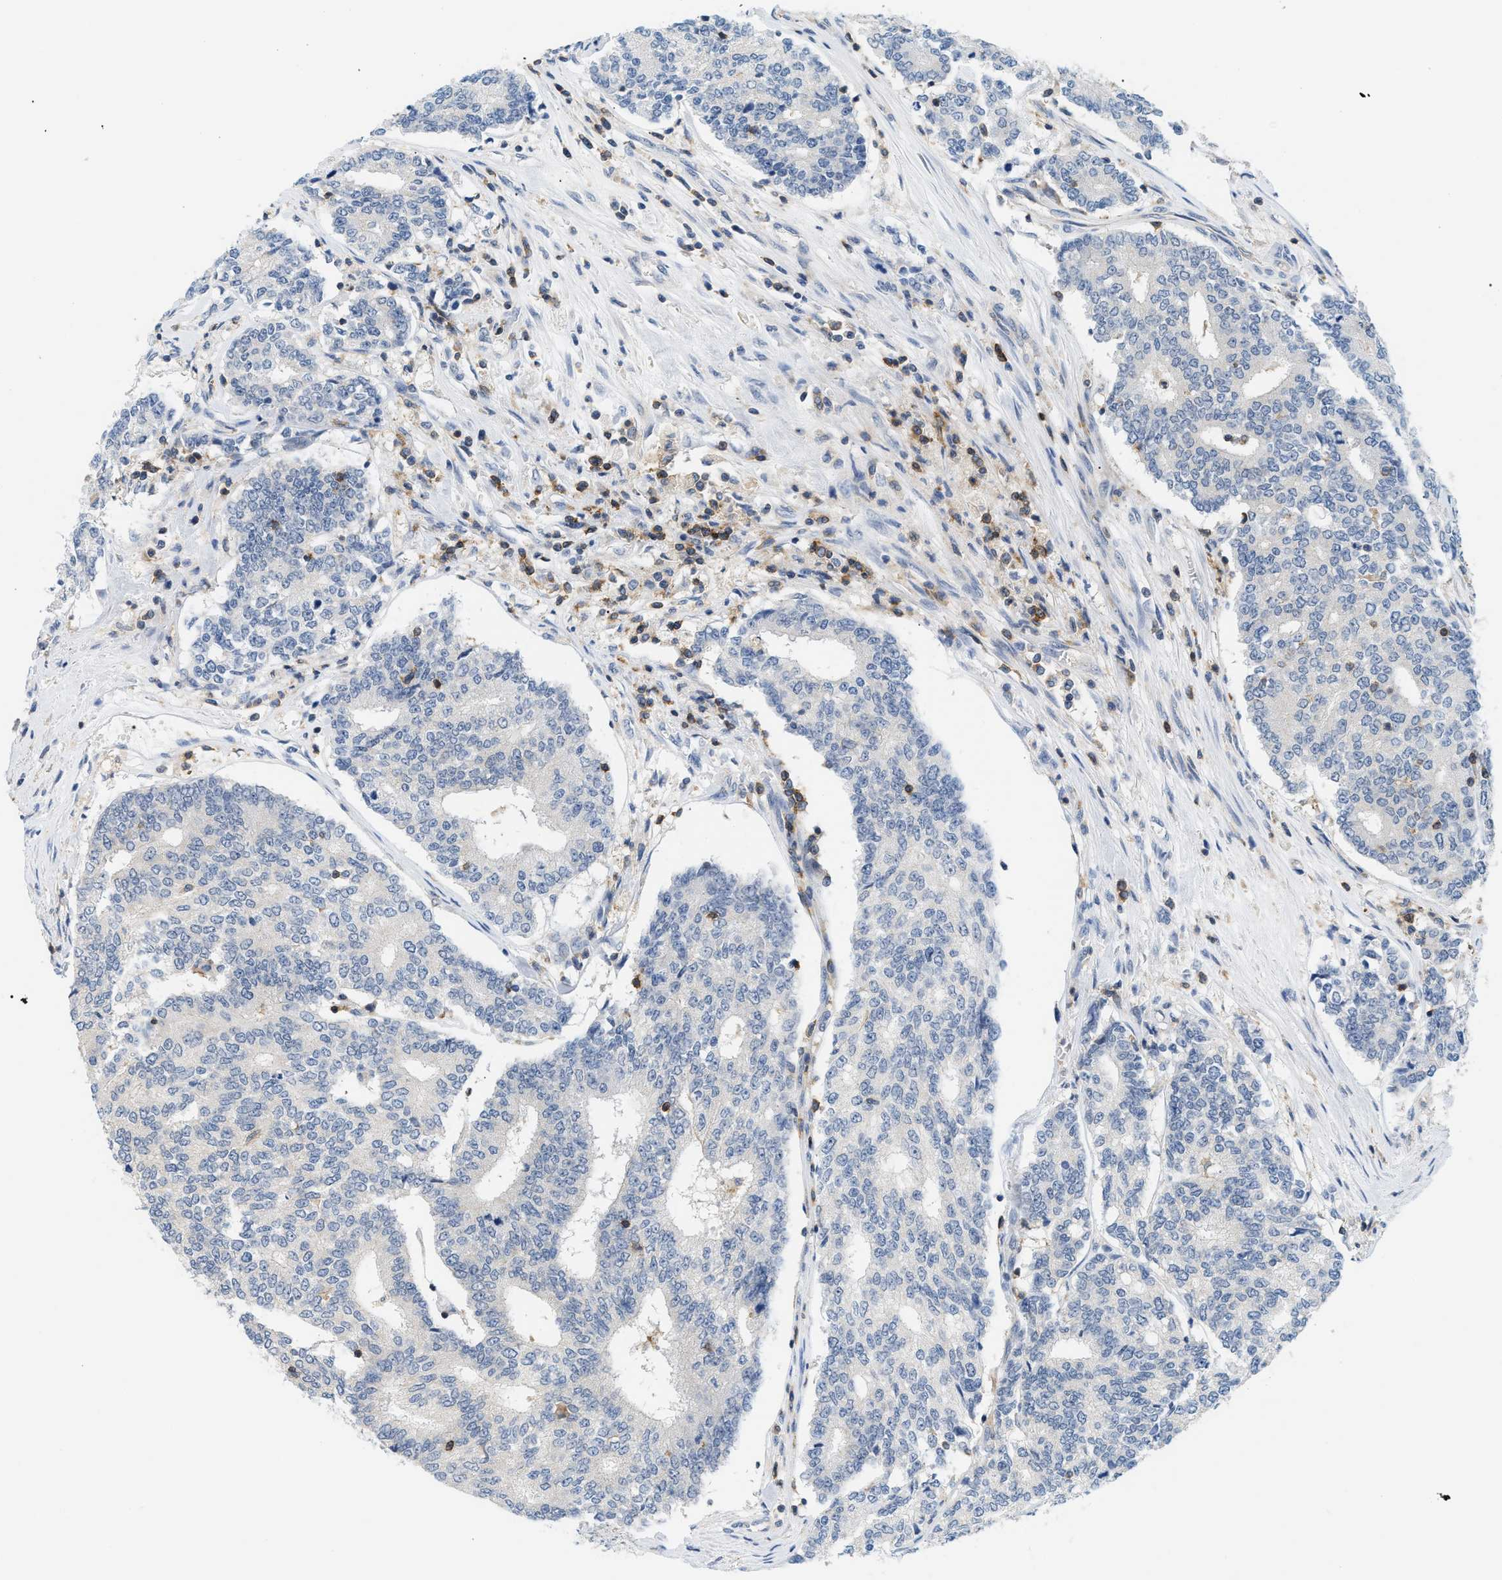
{"staining": {"intensity": "negative", "quantity": "none", "location": "none"}, "tissue": "prostate cancer", "cell_type": "Tumor cells", "image_type": "cancer", "snomed": [{"axis": "morphology", "description": "Normal tissue, NOS"}, {"axis": "morphology", "description": "Adenocarcinoma, High grade"}, {"axis": "topography", "description": "Prostate"}, {"axis": "topography", "description": "Seminal veicle"}], "caption": "Tumor cells show no significant protein expression in prostate high-grade adenocarcinoma.", "gene": "INPP5D", "patient": {"sex": "male", "age": 55}}